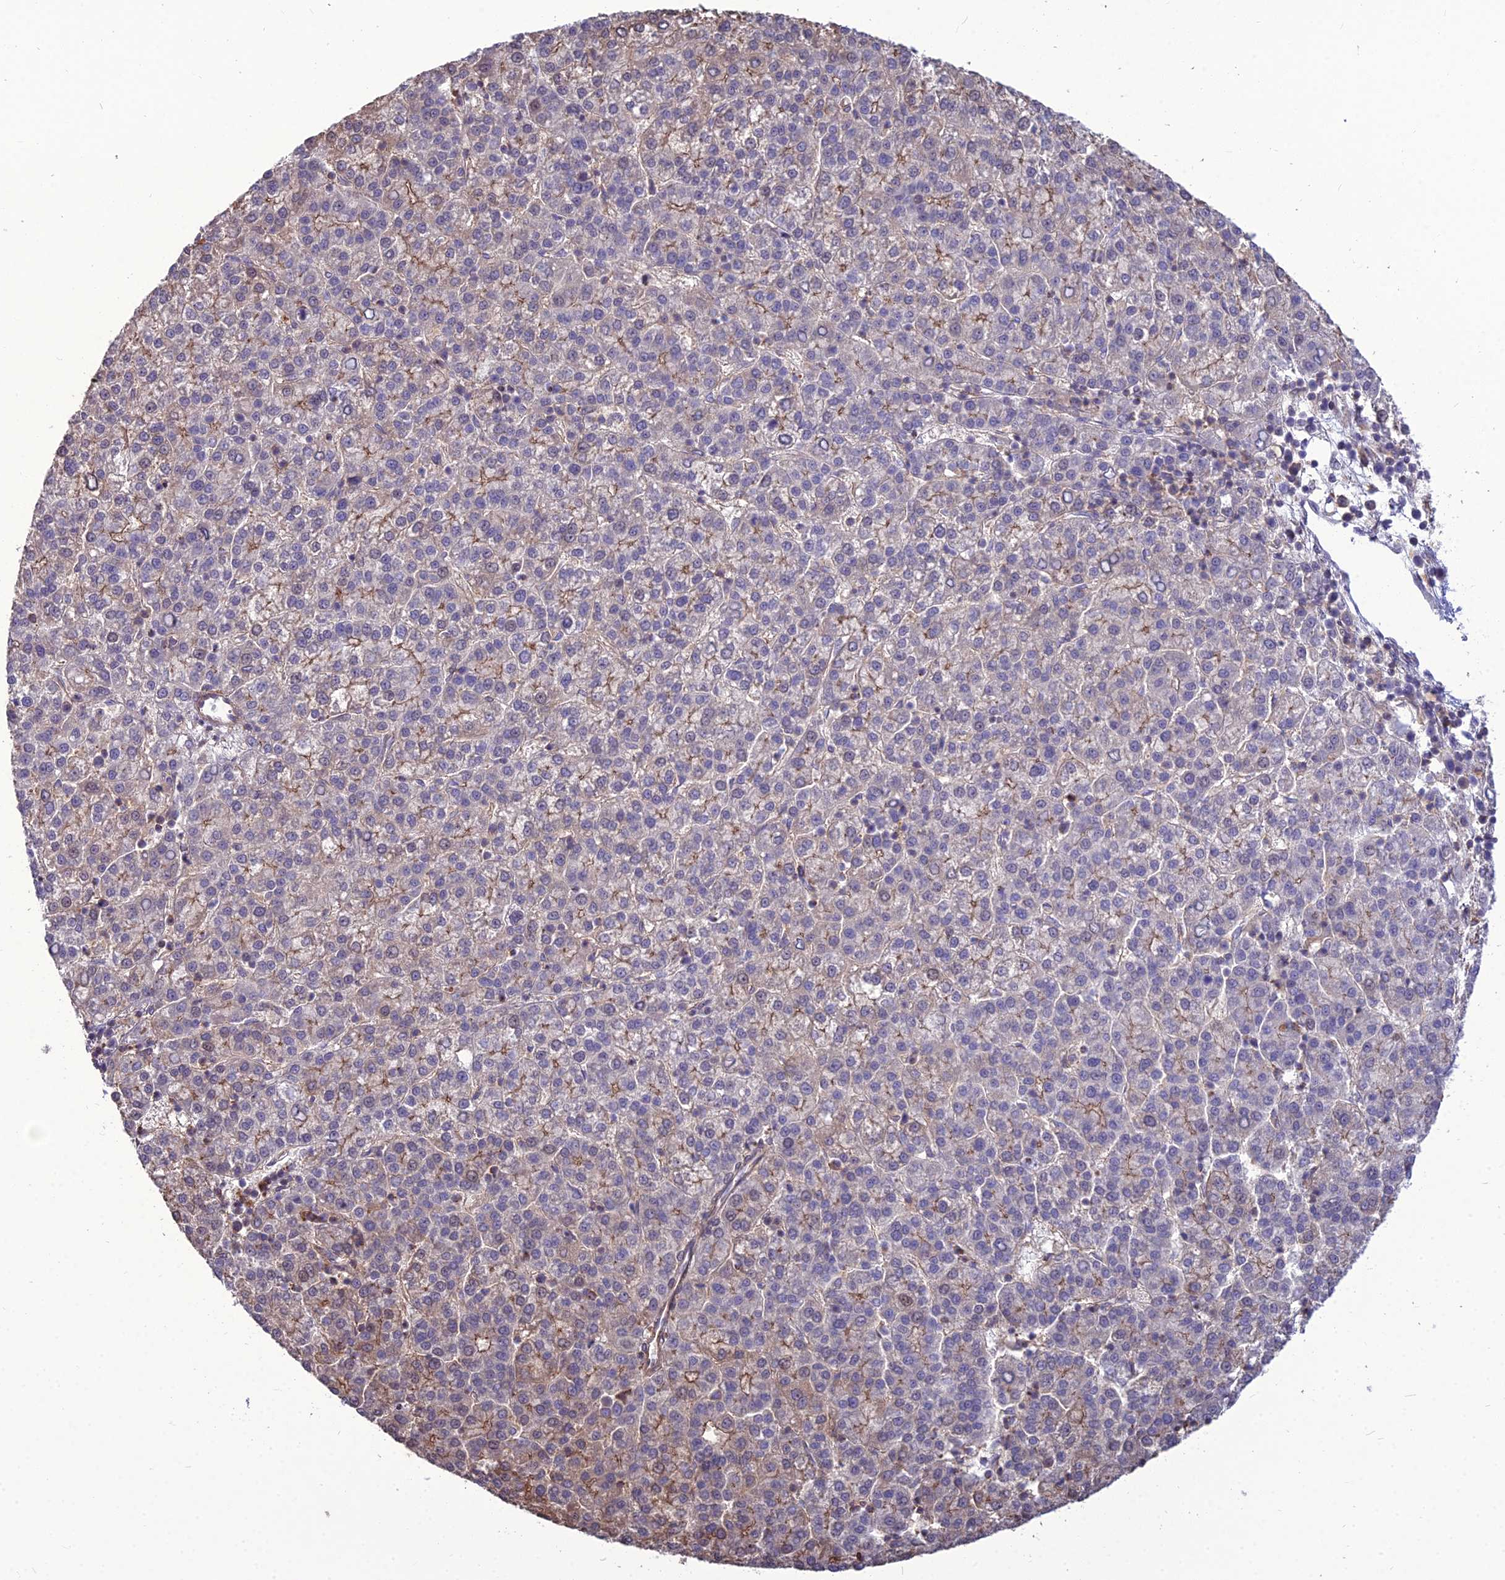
{"staining": {"intensity": "moderate", "quantity": "<25%", "location": "cytoplasmic/membranous"}, "tissue": "liver cancer", "cell_type": "Tumor cells", "image_type": "cancer", "snomed": [{"axis": "morphology", "description": "Carcinoma, Hepatocellular, NOS"}, {"axis": "topography", "description": "Liver"}], "caption": "An image of liver cancer (hepatocellular carcinoma) stained for a protein demonstrates moderate cytoplasmic/membranous brown staining in tumor cells. The staining was performed using DAB, with brown indicating positive protein expression. Nuclei are stained blue with hematoxylin.", "gene": "TSPYL2", "patient": {"sex": "female", "age": 58}}